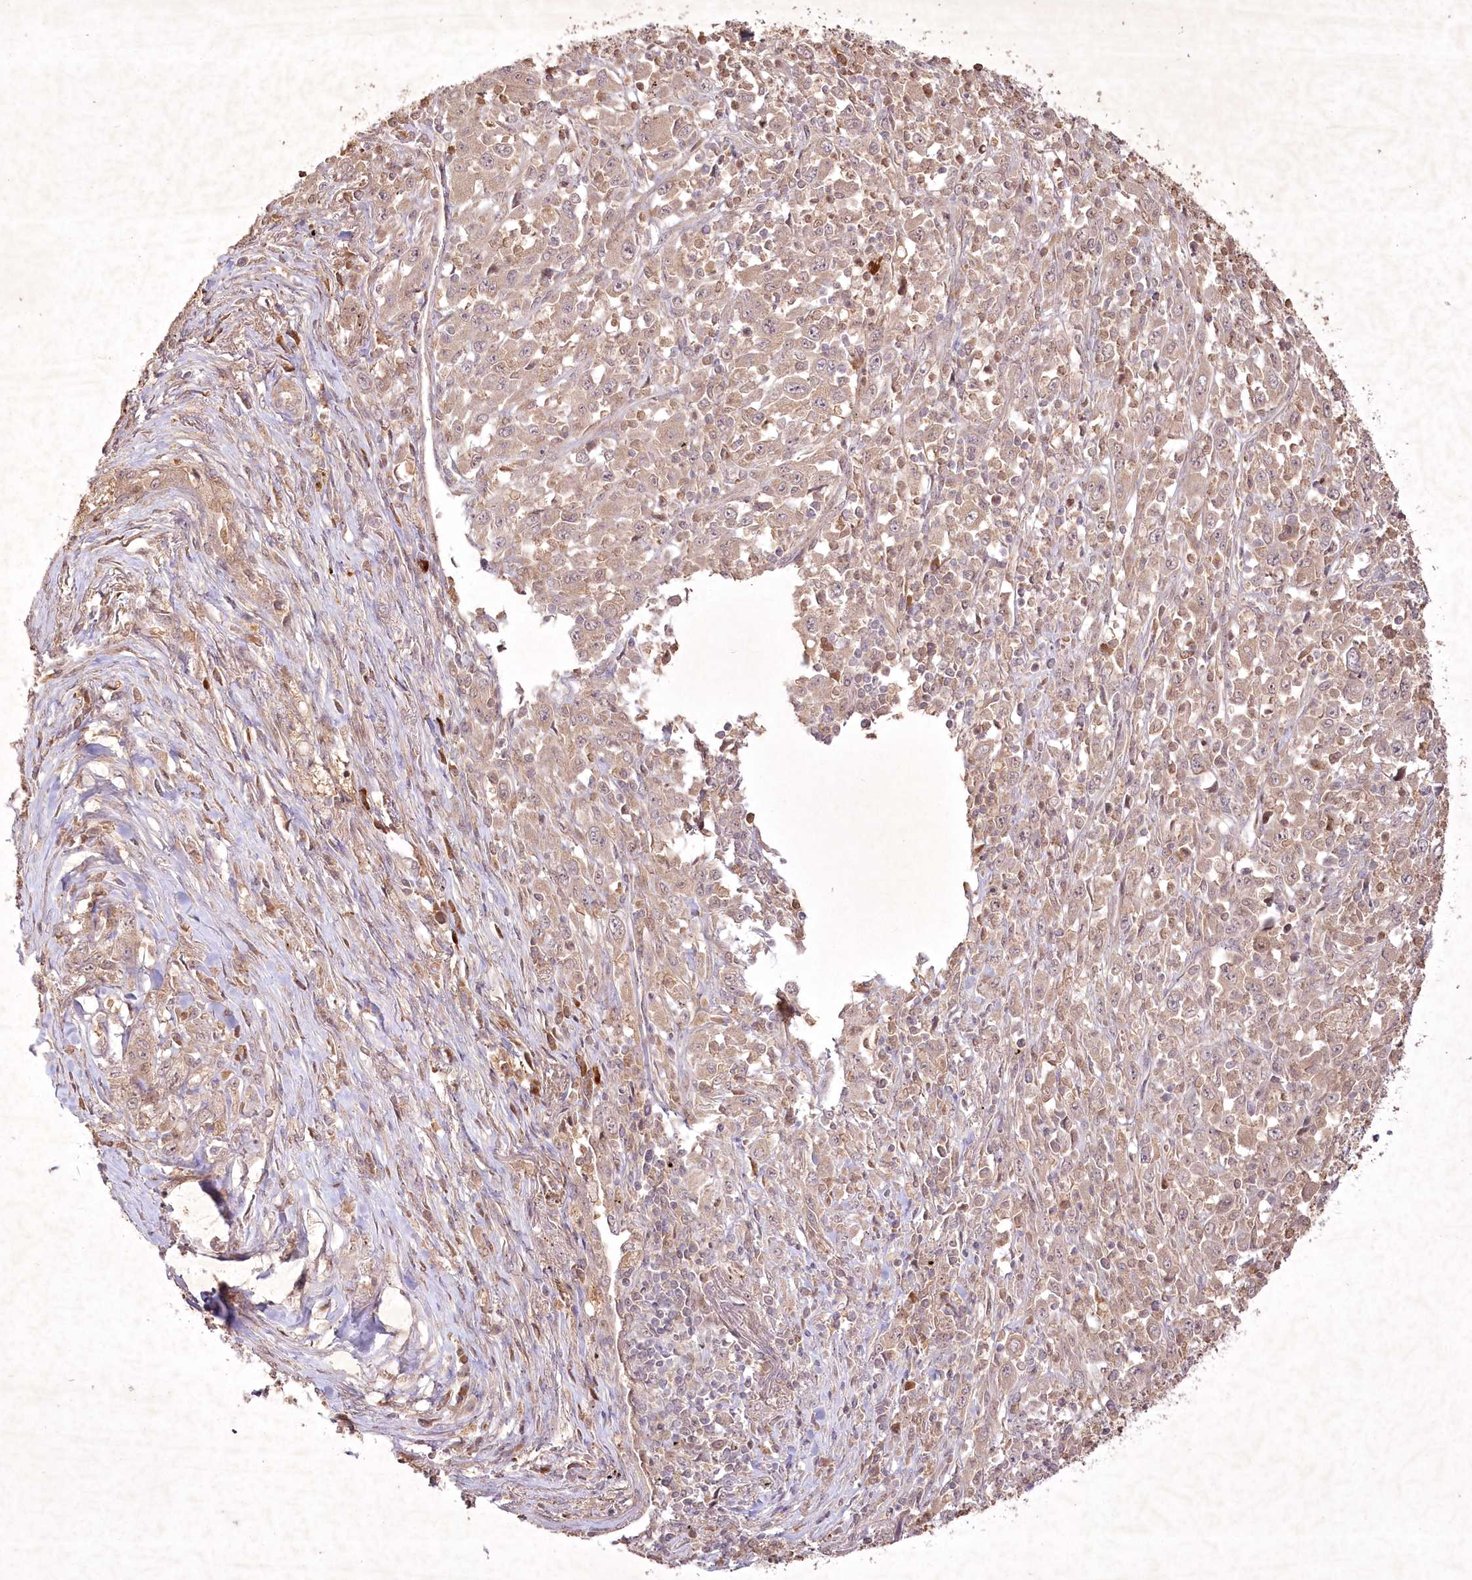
{"staining": {"intensity": "weak", "quantity": ">75%", "location": "cytoplasmic/membranous"}, "tissue": "melanoma", "cell_type": "Tumor cells", "image_type": "cancer", "snomed": [{"axis": "morphology", "description": "Malignant melanoma, Metastatic site"}, {"axis": "topography", "description": "Skin"}], "caption": "An immunohistochemistry (IHC) photomicrograph of neoplastic tissue is shown. Protein staining in brown shows weak cytoplasmic/membranous positivity in melanoma within tumor cells.", "gene": "IRAK1BP1", "patient": {"sex": "female", "age": 56}}